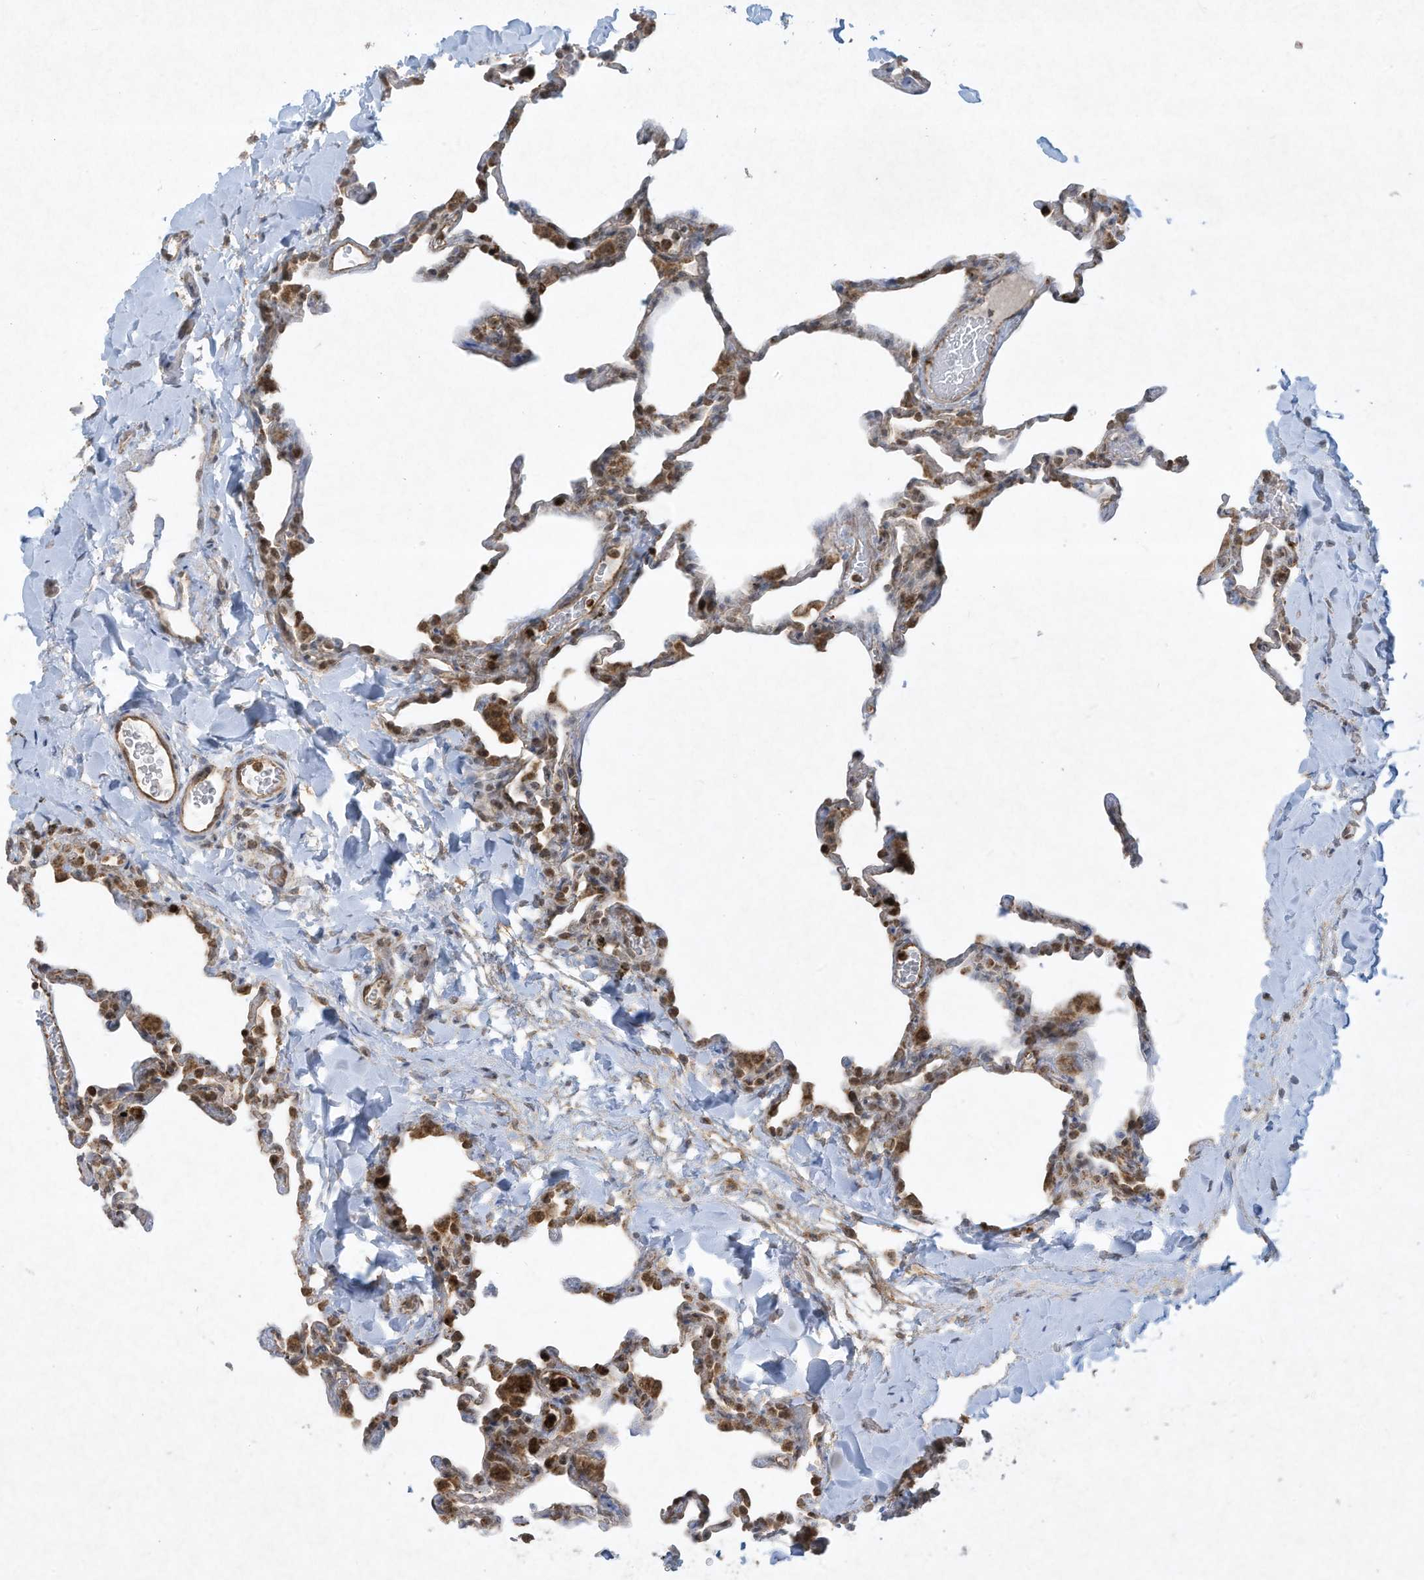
{"staining": {"intensity": "moderate", "quantity": ">75%", "location": "cytoplasmic/membranous"}, "tissue": "lung", "cell_type": "Alveolar cells", "image_type": "normal", "snomed": [{"axis": "morphology", "description": "Normal tissue, NOS"}, {"axis": "topography", "description": "Lung"}], "caption": "Lung stained with DAB (3,3'-diaminobenzidine) IHC exhibits medium levels of moderate cytoplasmic/membranous staining in approximately >75% of alveolar cells.", "gene": "CHRNA4", "patient": {"sex": "male", "age": 20}}